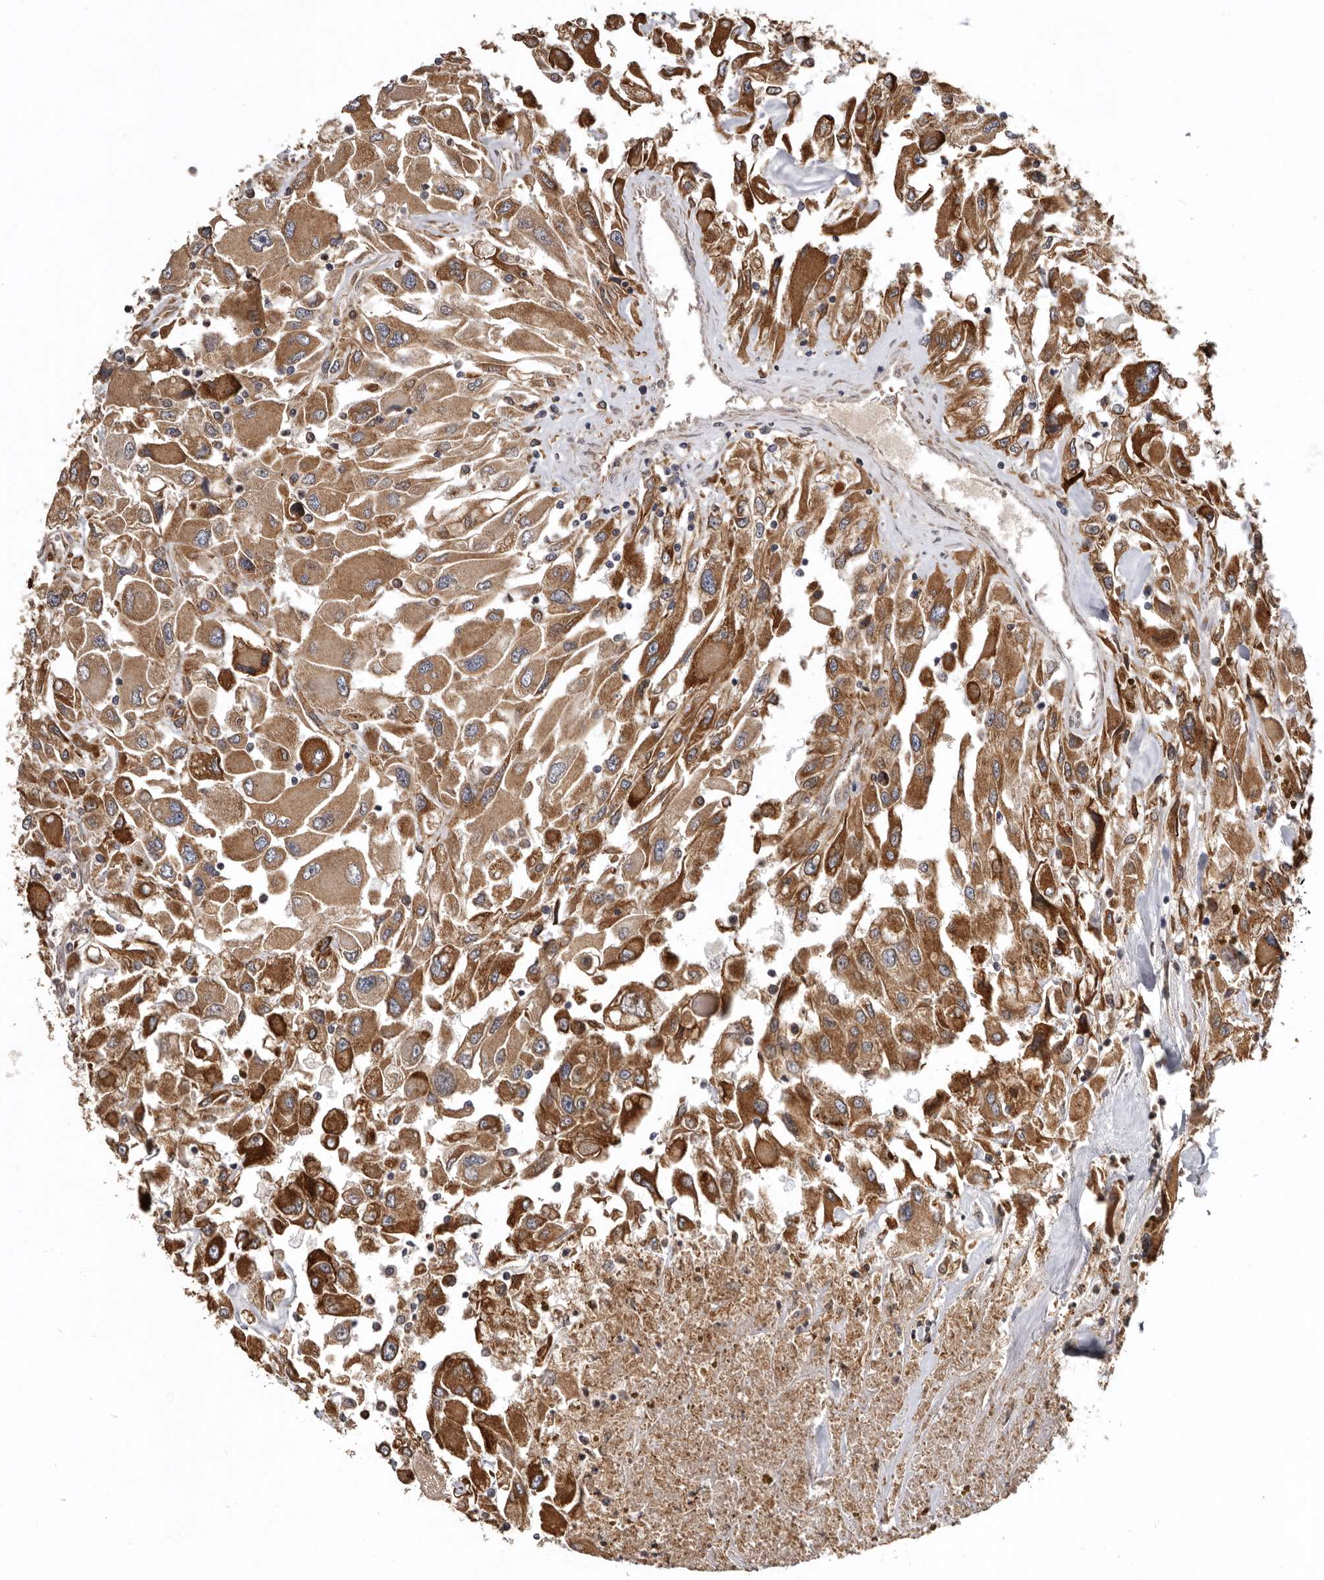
{"staining": {"intensity": "strong", "quantity": ">75%", "location": "cytoplasmic/membranous"}, "tissue": "renal cancer", "cell_type": "Tumor cells", "image_type": "cancer", "snomed": [{"axis": "morphology", "description": "Adenocarcinoma, NOS"}, {"axis": "topography", "description": "Kidney"}], "caption": "Immunohistochemical staining of renal adenocarcinoma demonstrates high levels of strong cytoplasmic/membranous protein positivity in approximately >75% of tumor cells.", "gene": "INKA2", "patient": {"sex": "female", "age": 52}}